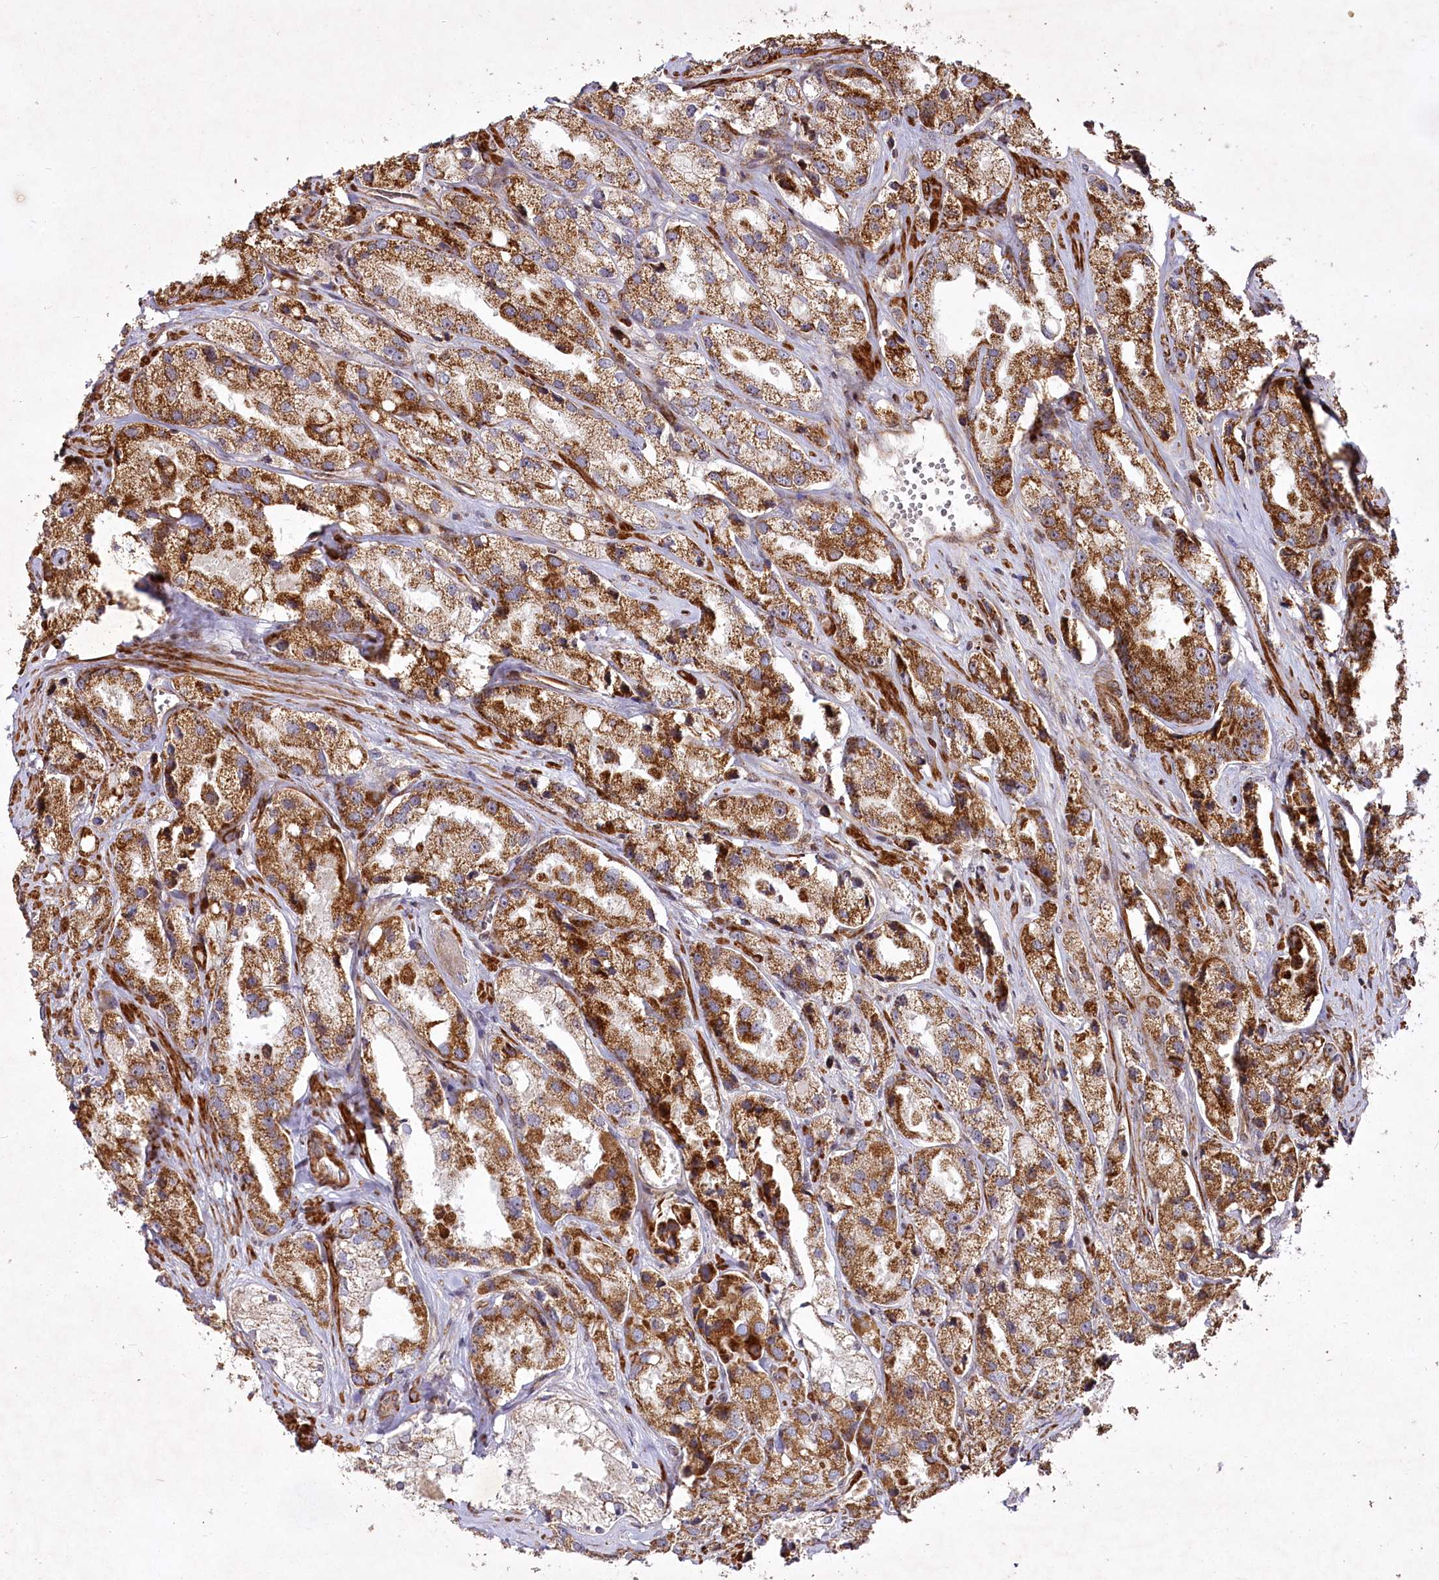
{"staining": {"intensity": "strong", "quantity": "25%-75%", "location": "cytoplasmic/membranous"}, "tissue": "prostate cancer", "cell_type": "Tumor cells", "image_type": "cancer", "snomed": [{"axis": "morphology", "description": "Adenocarcinoma, High grade"}, {"axis": "topography", "description": "Prostate"}], "caption": "Prostate cancer (adenocarcinoma (high-grade)) stained with DAB immunohistochemistry reveals high levels of strong cytoplasmic/membranous positivity in approximately 25%-75% of tumor cells. (Stains: DAB (3,3'-diaminobenzidine) in brown, nuclei in blue, Microscopy: brightfield microscopy at high magnification).", "gene": "PSTK", "patient": {"sex": "male", "age": 66}}